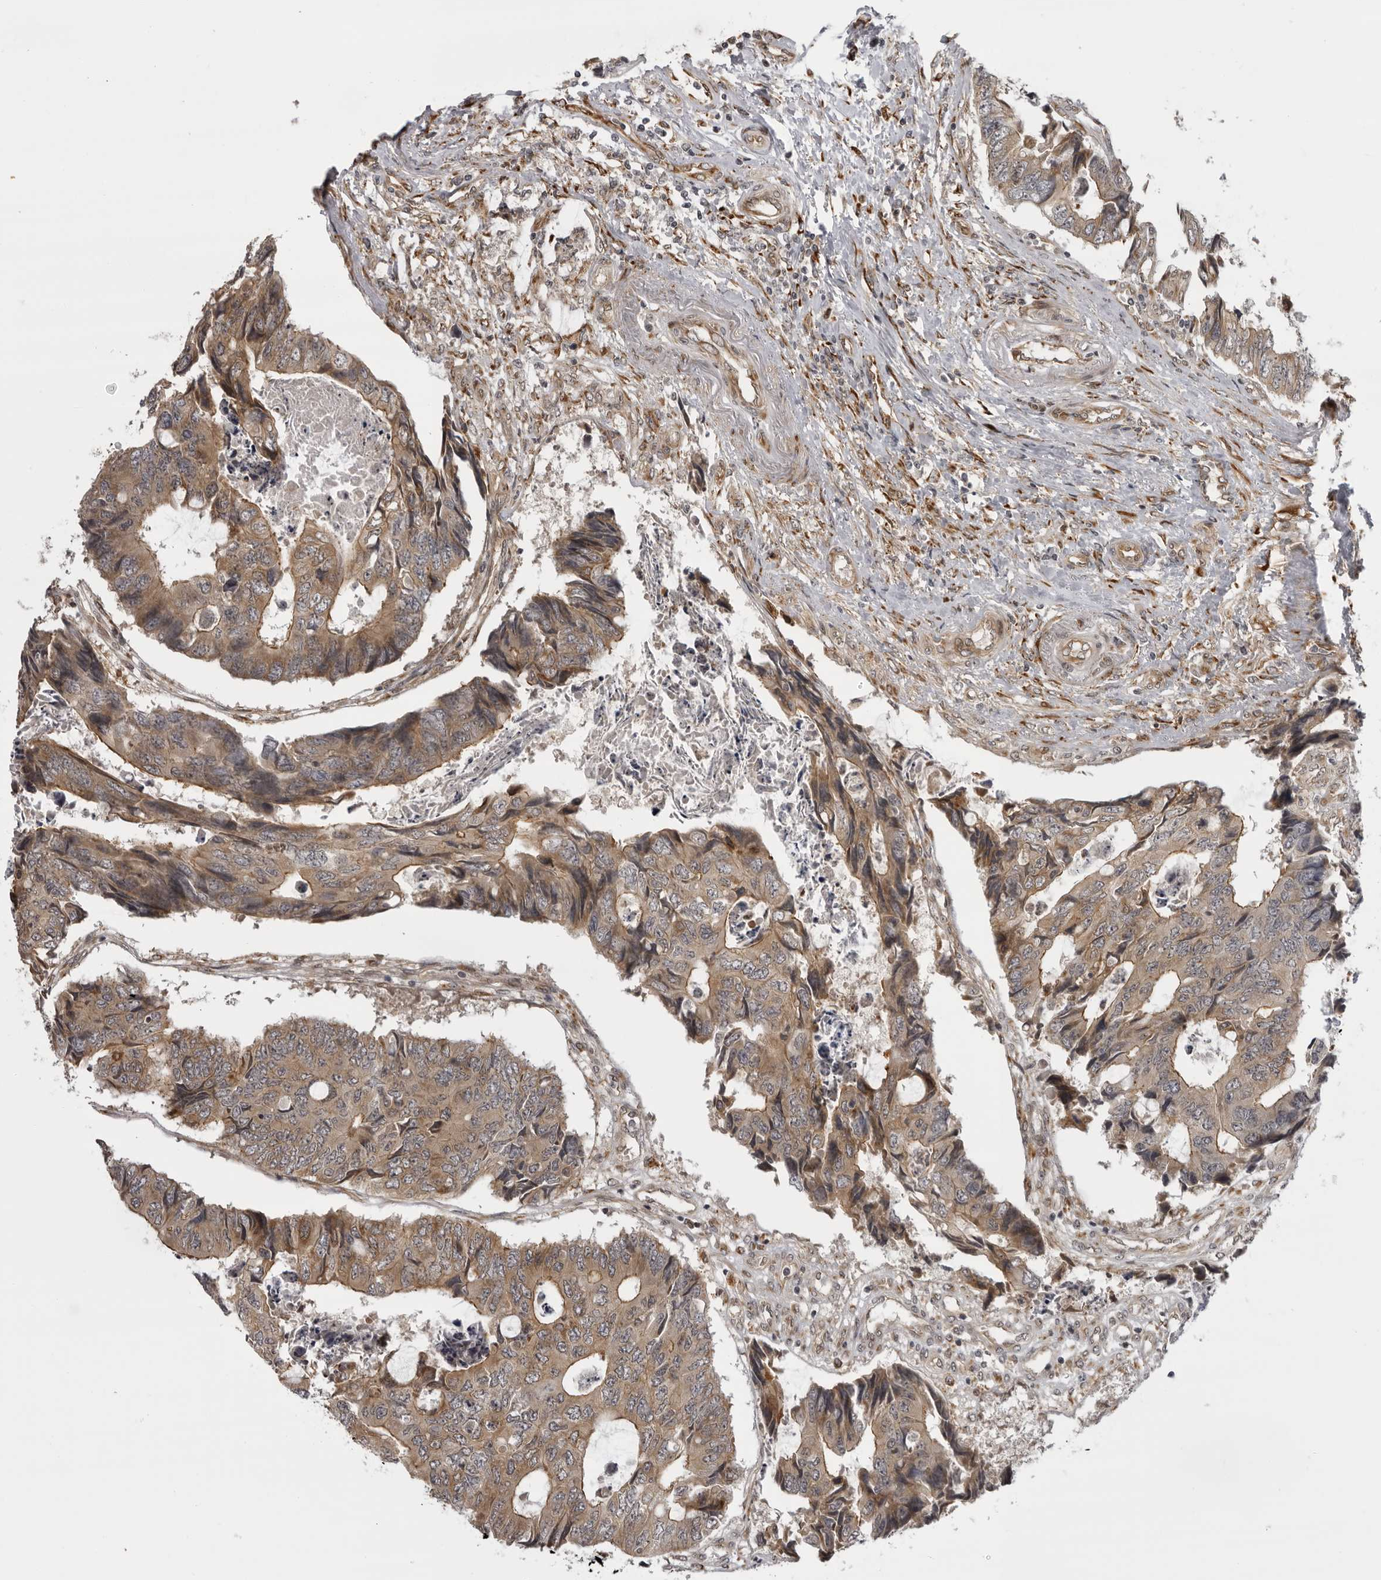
{"staining": {"intensity": "moderate", "quantity": ">75%", "location": "cytoplasmic/membranous"}, "tissue": "colorectal cancer", "cell_type": "Tumor cells", "image_type": "cancer", "snomed": [{"axis": "morphology", "description": "Adenocarcinoma, NOS"}, {"axis": "topography", "description": "Rectum"}], "caption": "Moderate cytoplasmic/membranous positivity for a protein is identified in approximately >75% of tumor cells of adenocarcinoma (colorectal) using immunohistochemistry (IHC).", "gene": "DNAH14", "patient": {"sex": "male", "age": 84}}